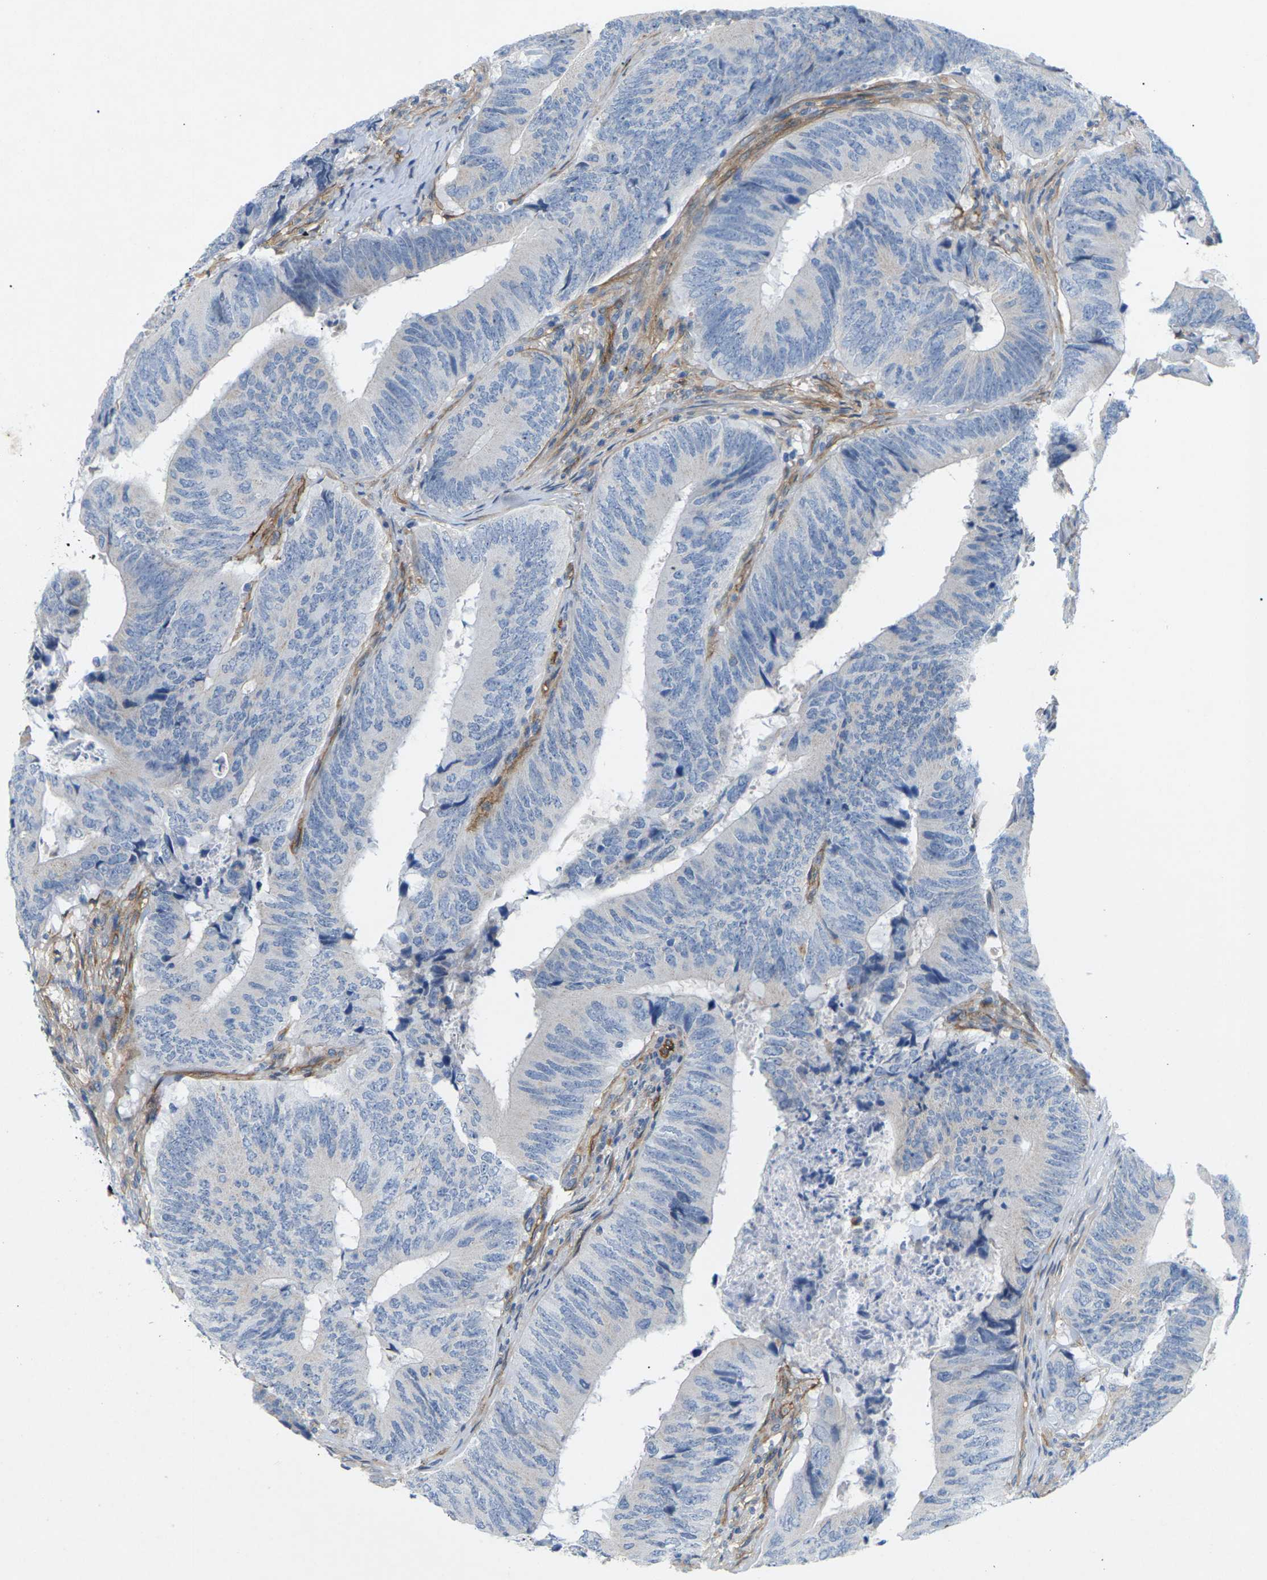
{"staining": {"intensity": "negative", "quantity": "none", "location": "none"}, "tissue": "colorectal cancer", "cell_type": "Tumor cells", "image_type": "cancer", "snomed": [{"axis": "morphology", "description": "Normal tissue, NOS"}, {"axis": "morphology", "description": "Adenocarcinoma, NOS"}, {"axis": "topography", "description": "Colon"}], "caption": "A photomicrograph of human adenocarcinoma (colorectal) is negative for staining in tumor cells. The staining is performed using DAB brown chromogen with nuclei counter-stained in using hematoxylin.", "gene": "ITGA5", "patient": {"sex": "male", "age": 56}}